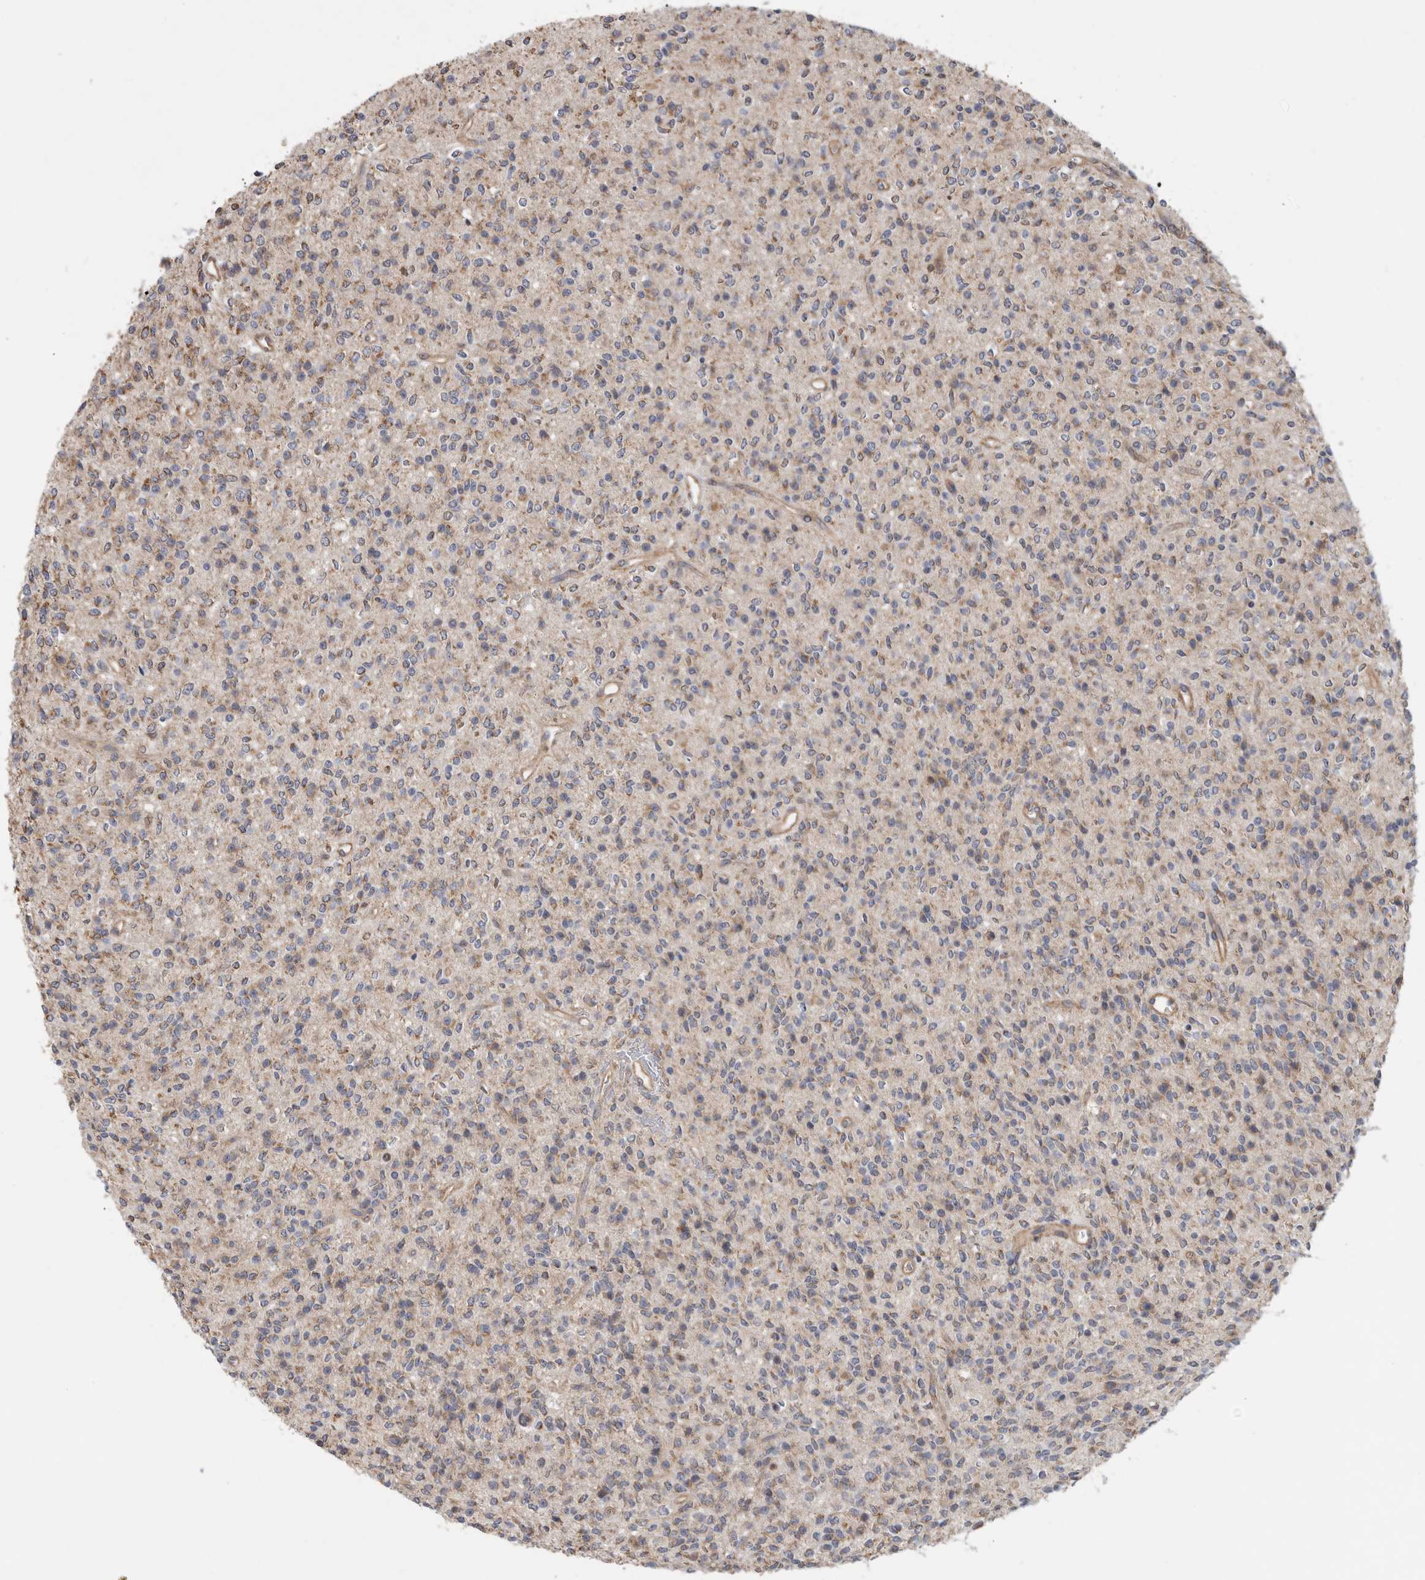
{"staining": {"intensity": "moderate", "quantity": "25%-75%", "location": "cytoplasmic/membranous"}, "tissue": "glioma", "cell_type": "Tumor cells", "image_type": "cancer", "snomed": [{"axis": "morphology", "description": "Glioma, malignant, High grade"}, {"axis": "topography", "description": "Brain"}], "caption": "IHC staining of malignant high-grade glioma, which shows medium levels of moderate cytoplasmic/membranous expression in approximately 25%-75% of tumor cells indicating moderate cytoplasmic/membranous protein staining. The staining was performed using DAB (3,3'-diaminobenzidine) (brown) for protein detection and nuclei were counterstained in hematoxylin (blue).", "gene": "SFXN2", "patient": {"sex": "male", "age": 34}}